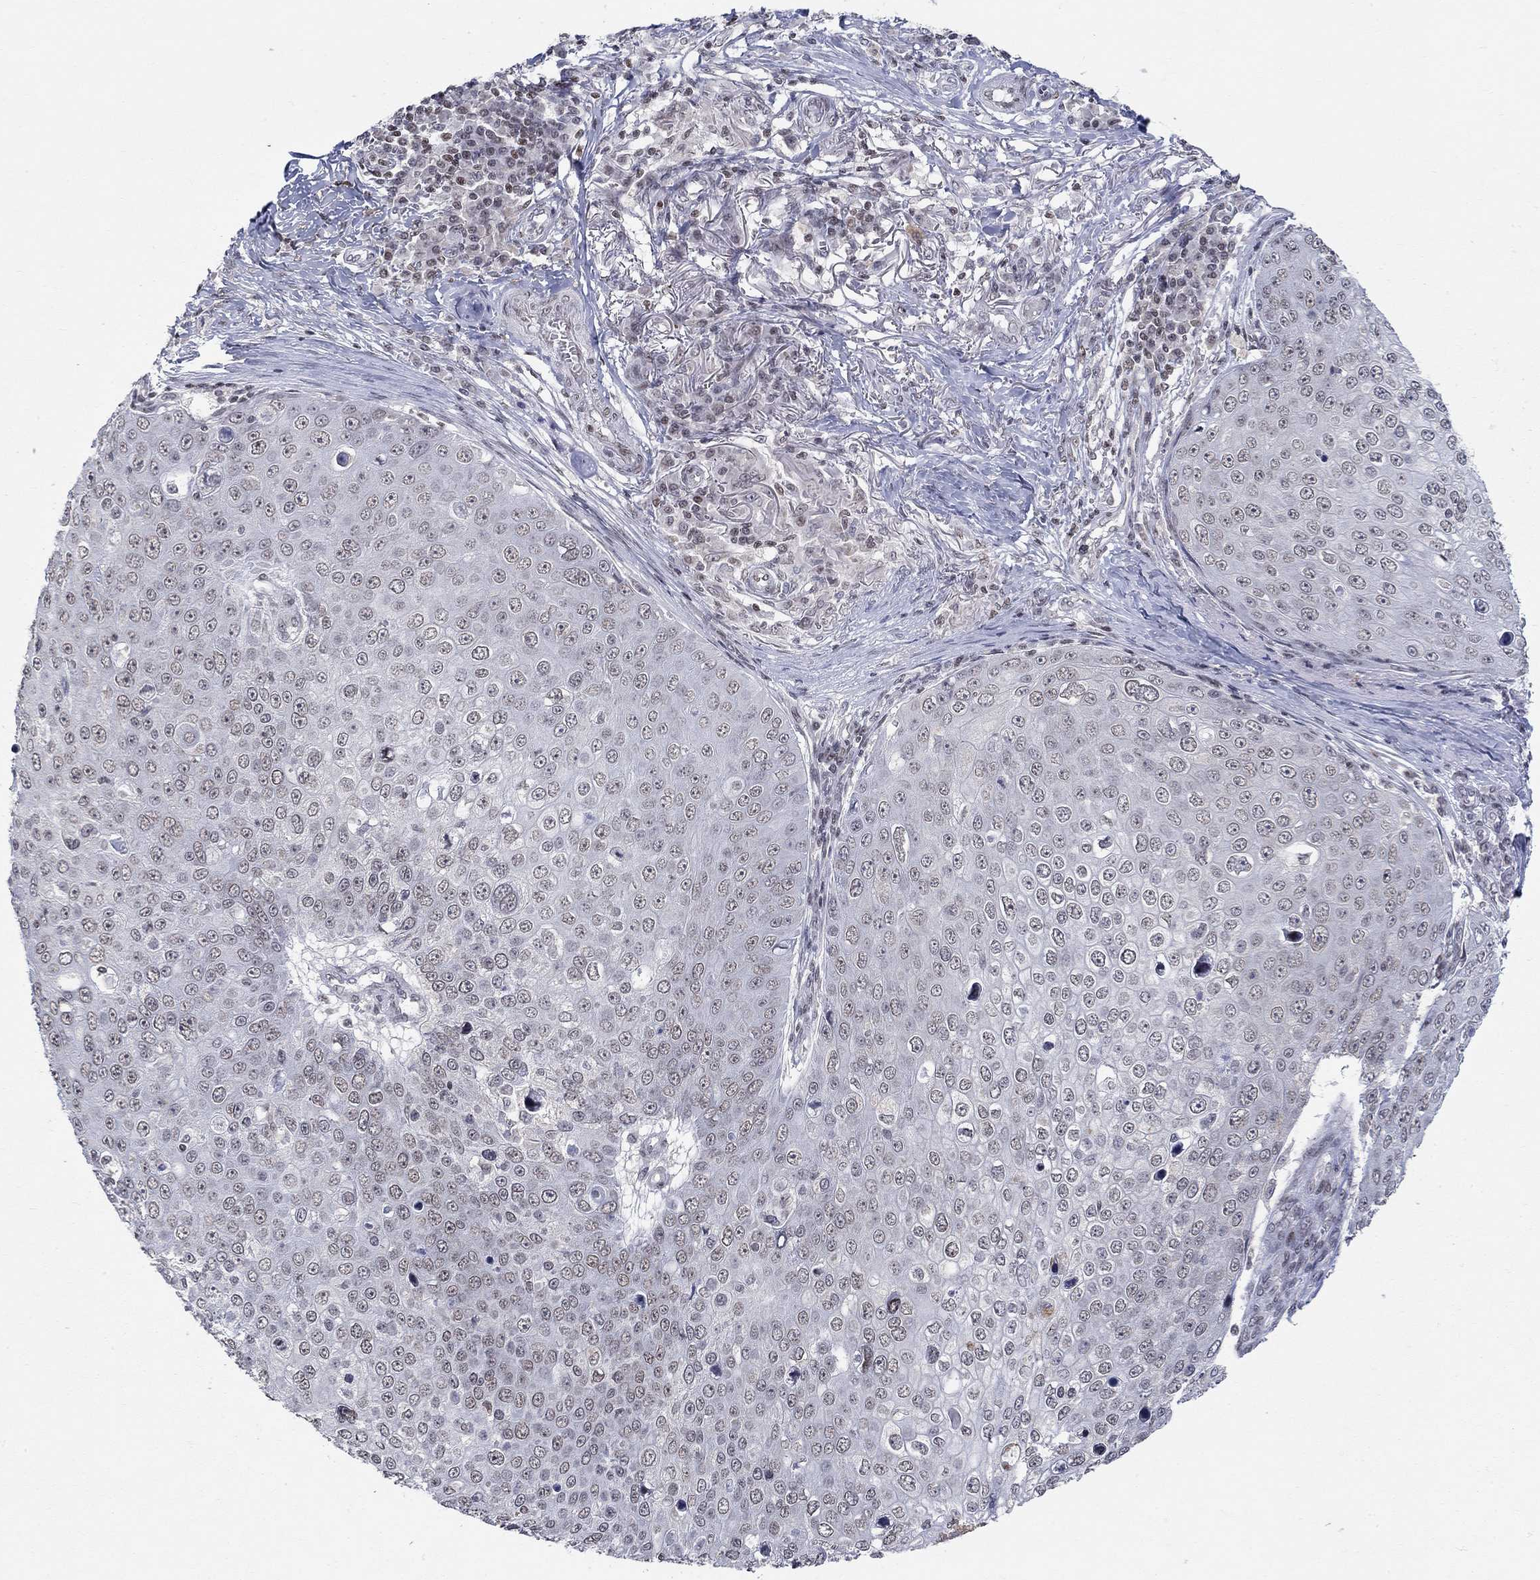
{"staining": {"intensity": "negative", "quantity": "none", "location": "none"}, "tissue": "skin cancer", "cell_type": "Tumor cells", "image_type": "cancer", "snomed": [{"axis": "morphology", "description": "Squamous cell carcinoma, NOS"}, {"axis": "topography", "description": "Skin"}], "caption": "Immunohistochemical staining of skin cancer (squamous cell carcinoma) demonstrates no significant expression in tumor cells.", "gene": "KLF12", "patient": {"sex": "male", "age": 71}}